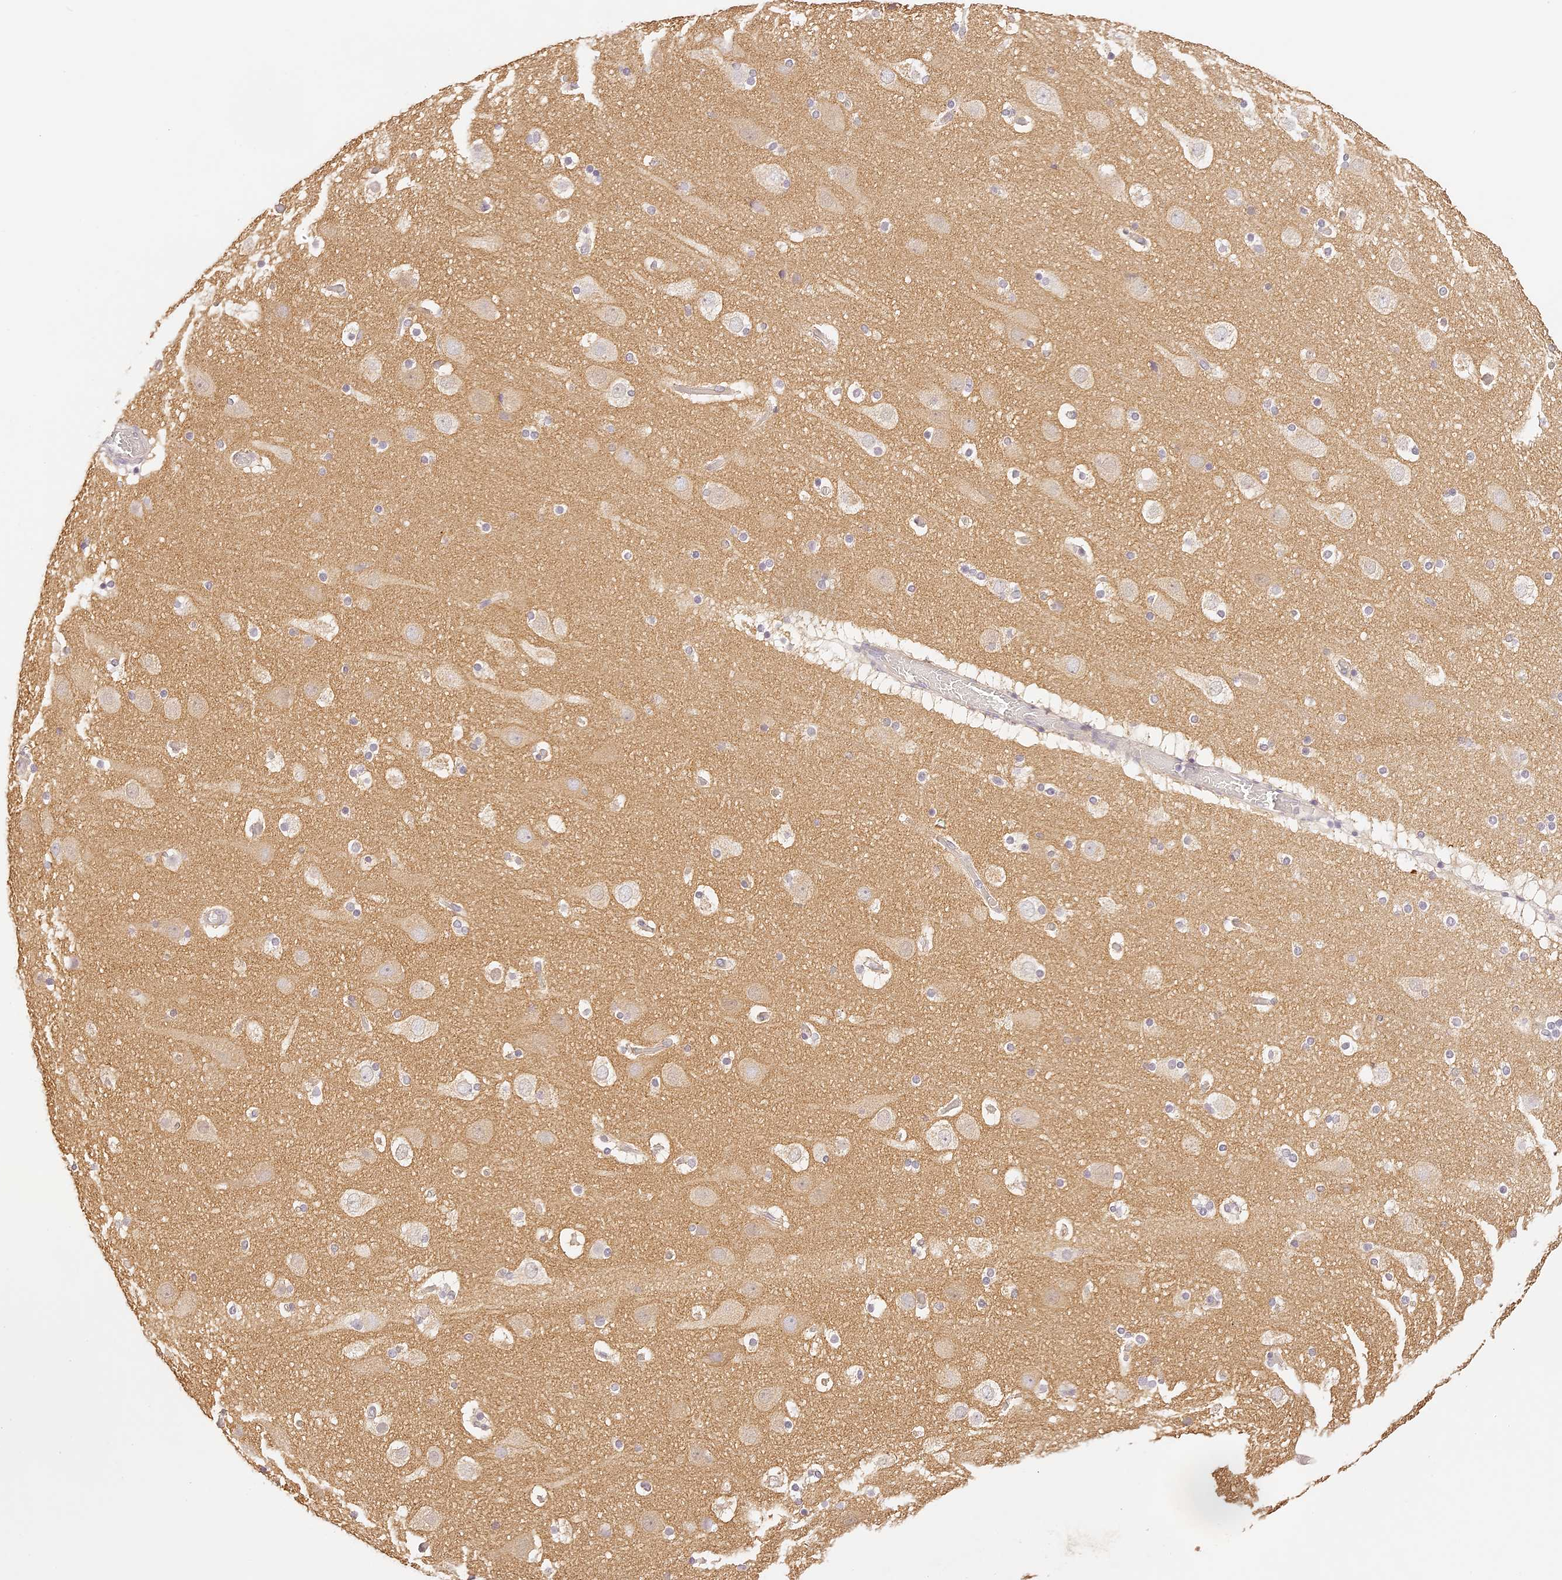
{"staining": {"intensity": "negative", "quantity": "none", "location": "none"}, "tissue": "cerebral cortex", "cell_type": "Endothelial cells", "image_type": "normal", "snomed": [{"axis": "morphology", "description": "Normal tissue, NOS"}, {"axis": "topography", "description": "Cerebral cortex"}], "caption": "This photomicrograph is of unremarkable cerebral cortex stained with IHC to label a protein in brown with the nuclei are counter-stained blue. There is no staining in endothelial cells. (Stains: DAB IHC with hematoxylin counter stain, Microscopy: brightfield microscopy at high magnification).", "gene": "TRIM45", "patient": {"sex": "male", "age": 57}}